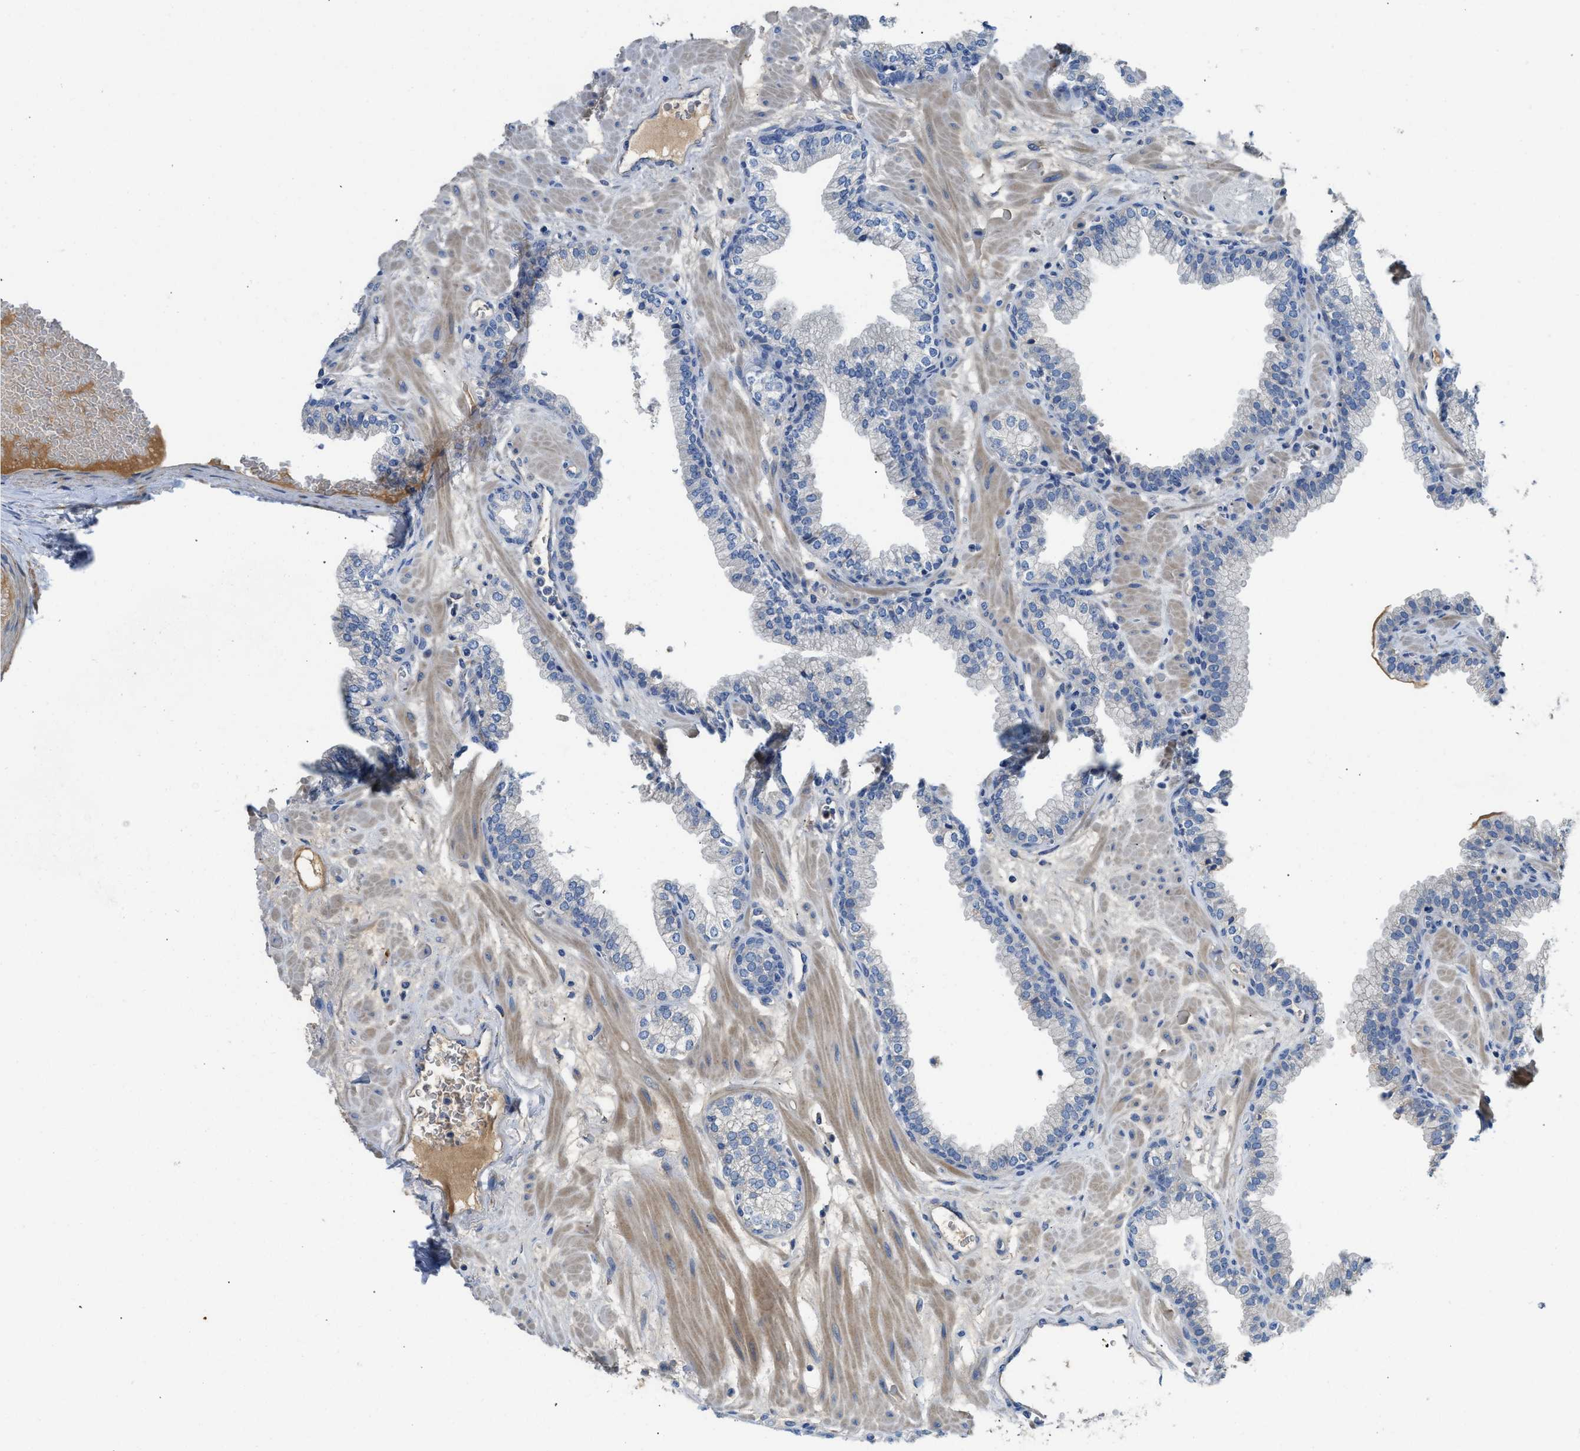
{"staining": {"intensity": "moderate", "quantity": "<25%", "location": "cytoplasmic/membranous"}, "tissue": "prostate", "cell_type": "Glandular cells", "image_type": "normal", "snomed": [{"axis": "morphology", "description": "Normal tissue, NOS"}, {"axis": "morphology", "description": "Urothelial carcinoma, Low grade"}, {"axis": "topography", "description": "Urinary bladder"}, {"axis": "topography", "description": "Prostate"}], "caption": "Immunohistochemistry of benign prostate exhibits low levels of moderate cytoplasmic/membranous staining in about <25% of glandular cells. (Stains: DAB (3,3'-diaminobenzidine) in brown, nuclei in blue, Microscopy: brightfield microscopy at high magnification).", "gene": "C1S", "patient": {"sex": "male", "age": 60}}